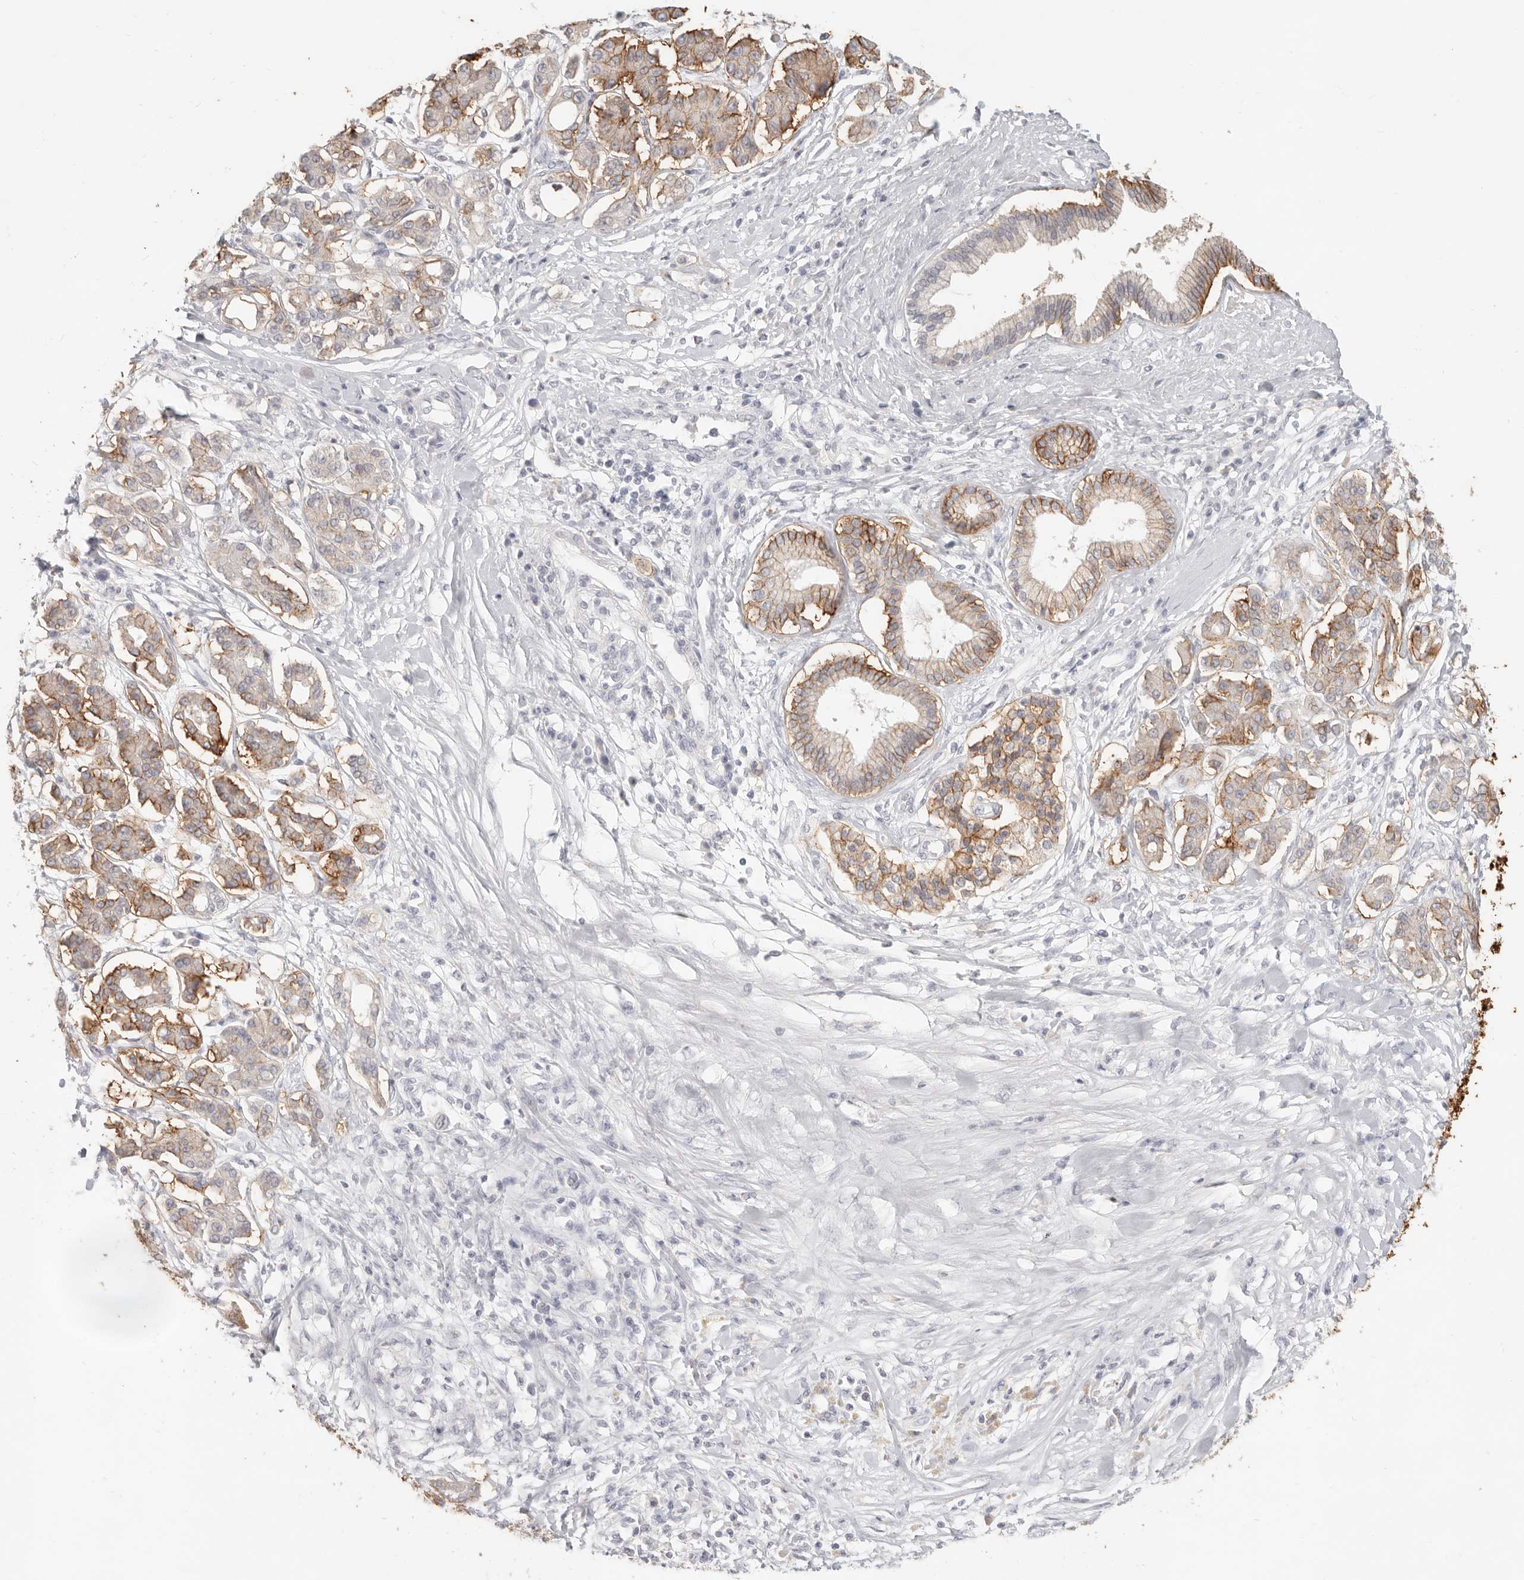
{"staining": {"intensity": "moderate", "quantity": ">75%", "location": "cytoplasmic/membranous"}, "tissue": "pancreatic cancer", "cell_type": "Tumor cells", "image_type": "cancer", "snomed": [{"axis": "morphology", "description": "Adenocarcinoma, NOS"}, {"axis": "topography", "description": "Pancreas"}], "caption": "Moderate cytoplasmic/membranous staining is seen in approximately >75% of tumor cells in pancreatic adenocarcinoma.", "gene": "EPCAM", "patient": {"sex": "female", "age": 56}}